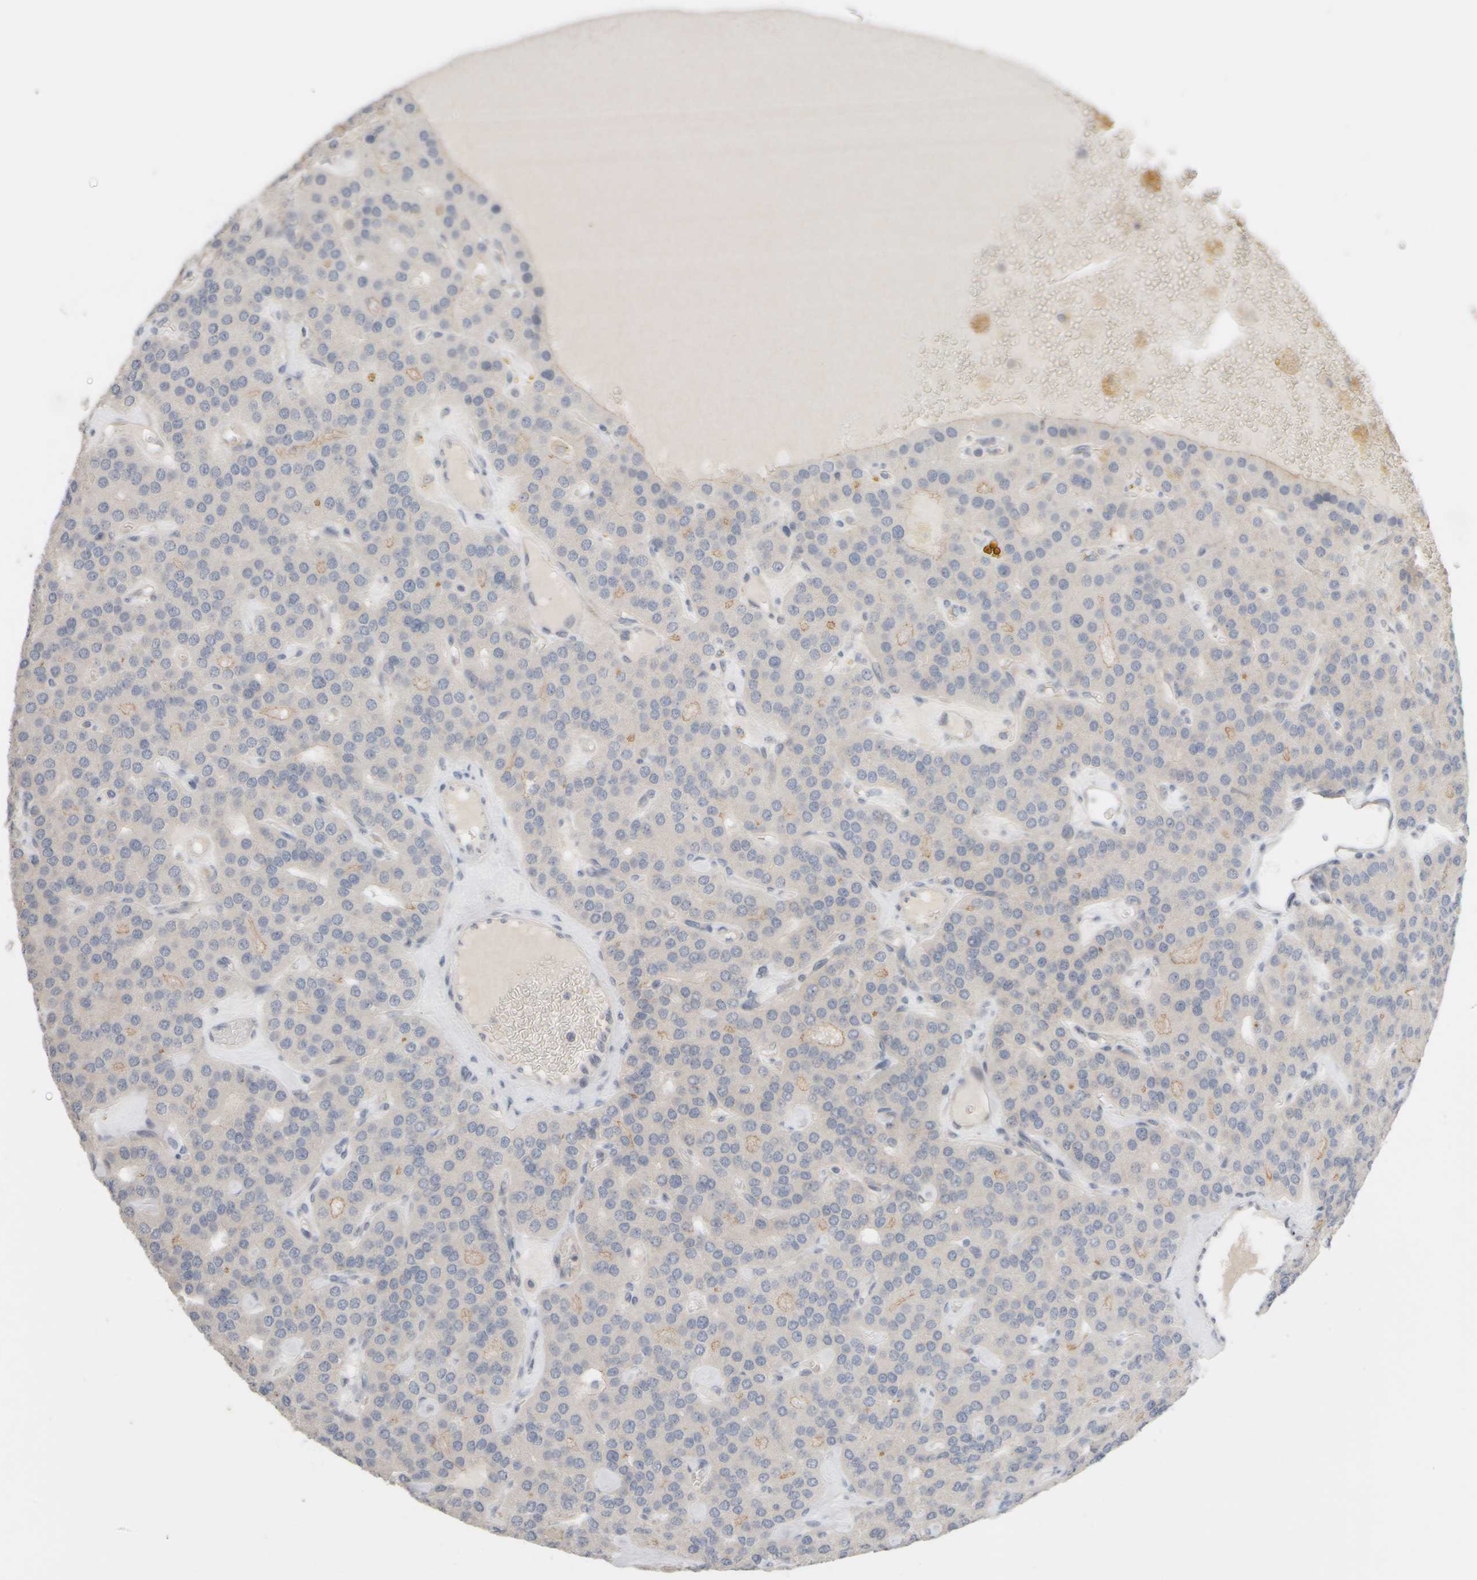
{"staining": {"intensity": "negative", "quantity": "none", "location": "none"}, "tissue": "parathyroid gland", "cell_type": "Glandular cells", "image_type": "normal", "snomed": [{"axis": "morphology", "description": "Normal tissue, NOS"}, {"axis": "morphology", "description": "Adenoma, NOS"}, {"axis": "topography", "description": "Parathyroid gland"}], "caption": "This is a image of immunohistochemistry (IHC) staining of normal parathyroid gland, which shows no staining in glandular cells.", "gene": "GOPC", "patient": {"sex": "female", "age": 86}}